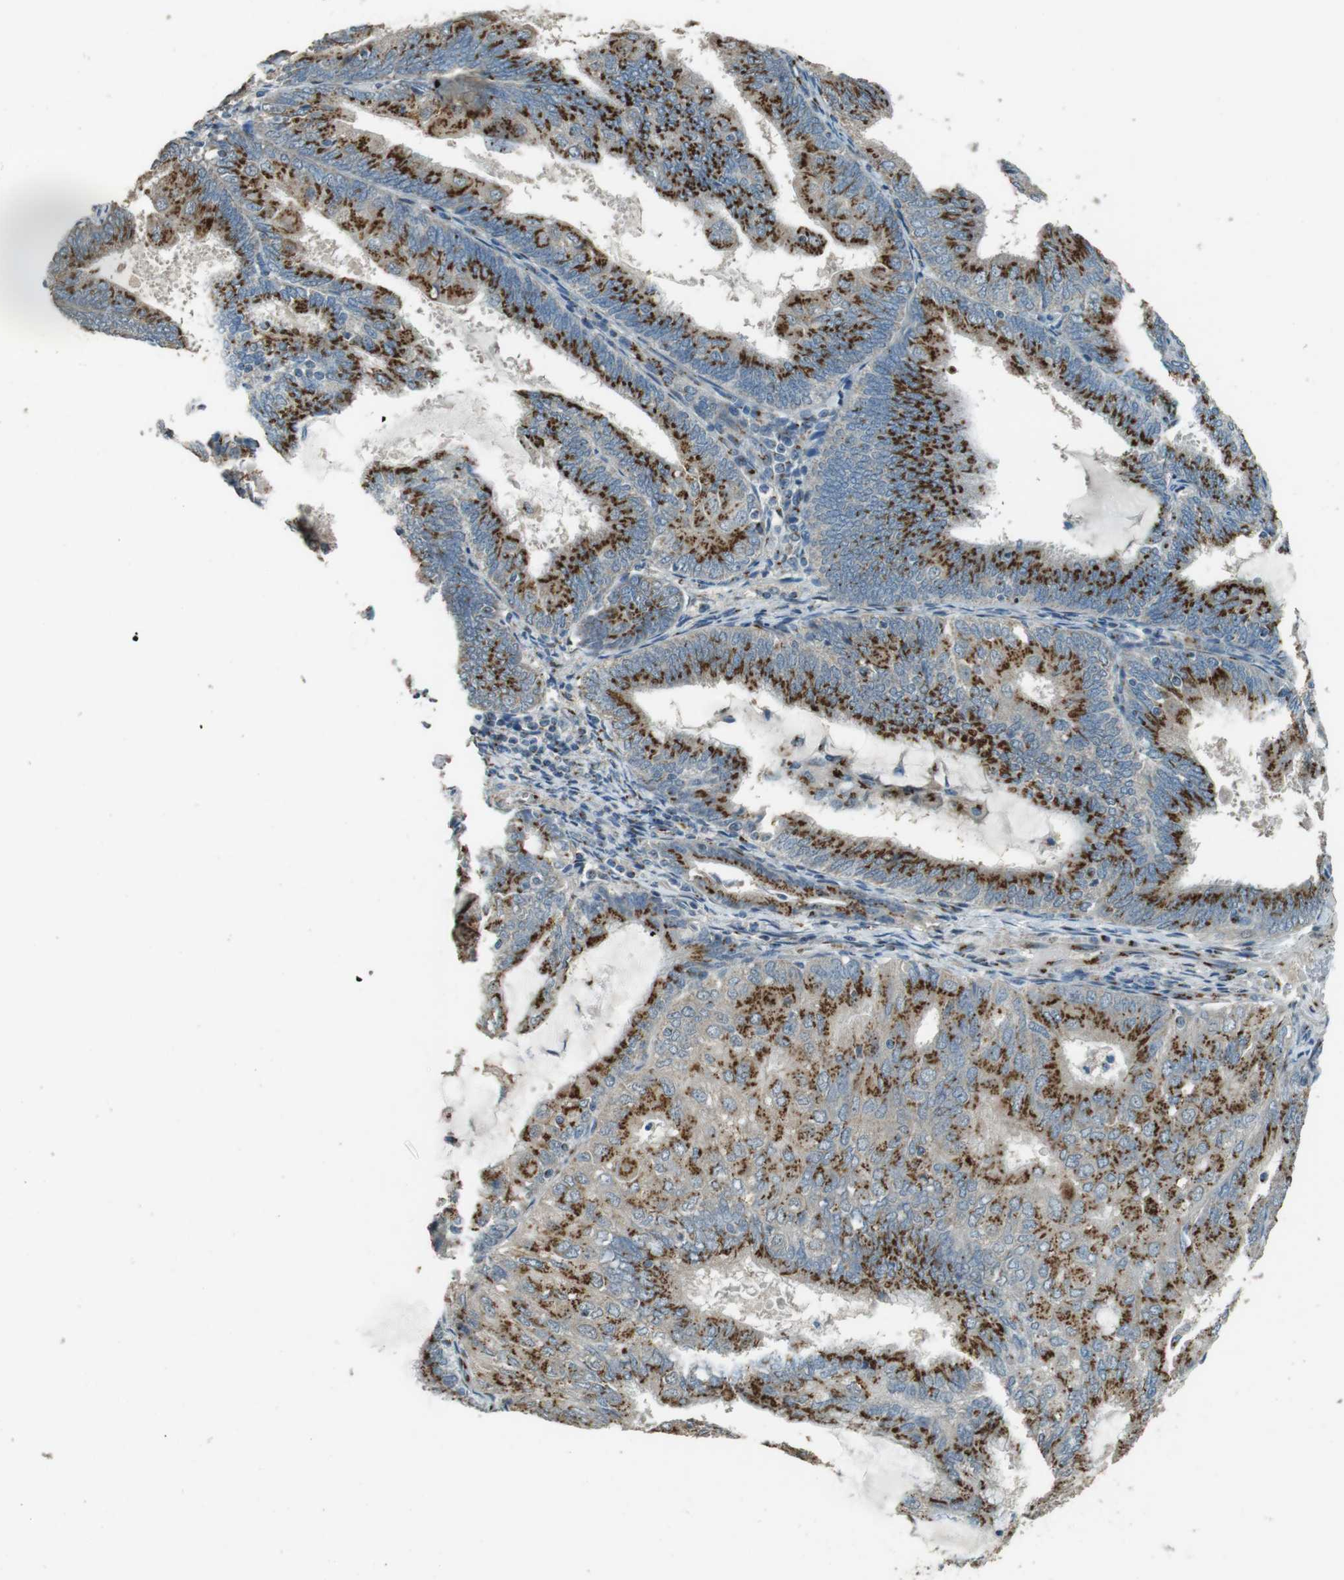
{"staining": {"intensity": "strong", "quantity": ">75%", "location": "cytoplasmic/membranous"}, "tissue": "endometrial cancer", "cell_type": "Tumor cells", "image_type": "cancer", "snomed": [{"axis": "morphology", "description": "Adenocarcinoma, NOS"}, {"axis": "topography", "description": "Endometrium"}], "caption": "Adenocarcinoma (endometrial) tissue exhibits strong cytoplasmic/membranous positivity in approximately >75% of tumor cells, visualized by immunohistochemistry.", "gene": "TMEM115", "patient": {"sex": "female", "age": 81}}